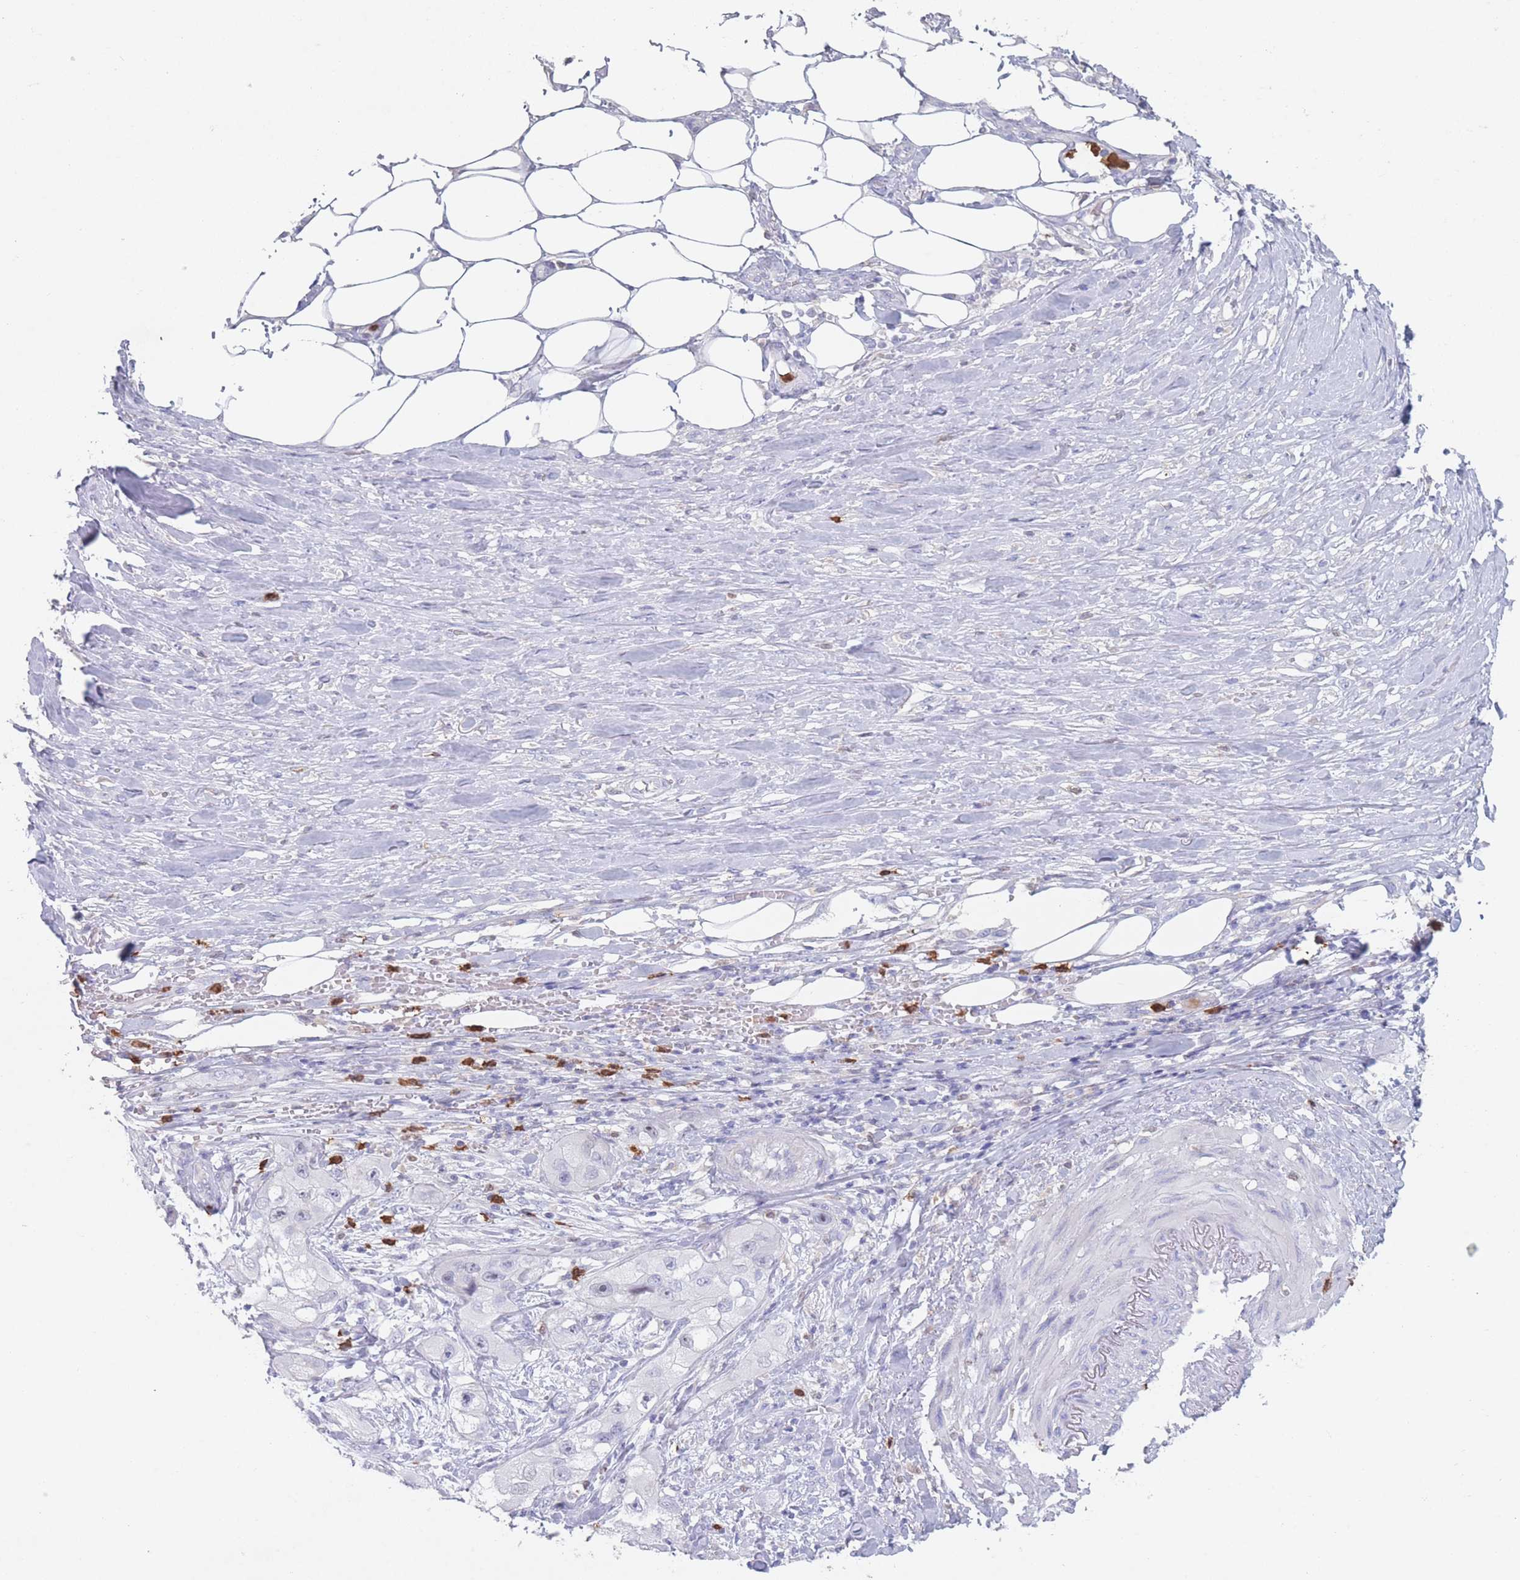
{"staining": {"intensity": "negative", "quantity": "none", "location": "none"}, "tissue": "skin cancer", "cell_type": "Tumor cells", "image_type": "cancer", "snomed": [{"axis": "morphology", "description": "Squamous cell carcinoma, NOS"}, {"axis": "topography", "description": "Skin"}, {"axis": "topography", "description": "Subcutis"}], "caption": "Histopathology image shows no significant protein expression in tumor cells of skin cancer (squamous cell carcinoma). (DAB (3,3'-diaminobenzidine) immunohistochemistry with hematoxylin counter stain).", "gene": "ATP1A3", "patient": {"sex": "male", "age": 73}}